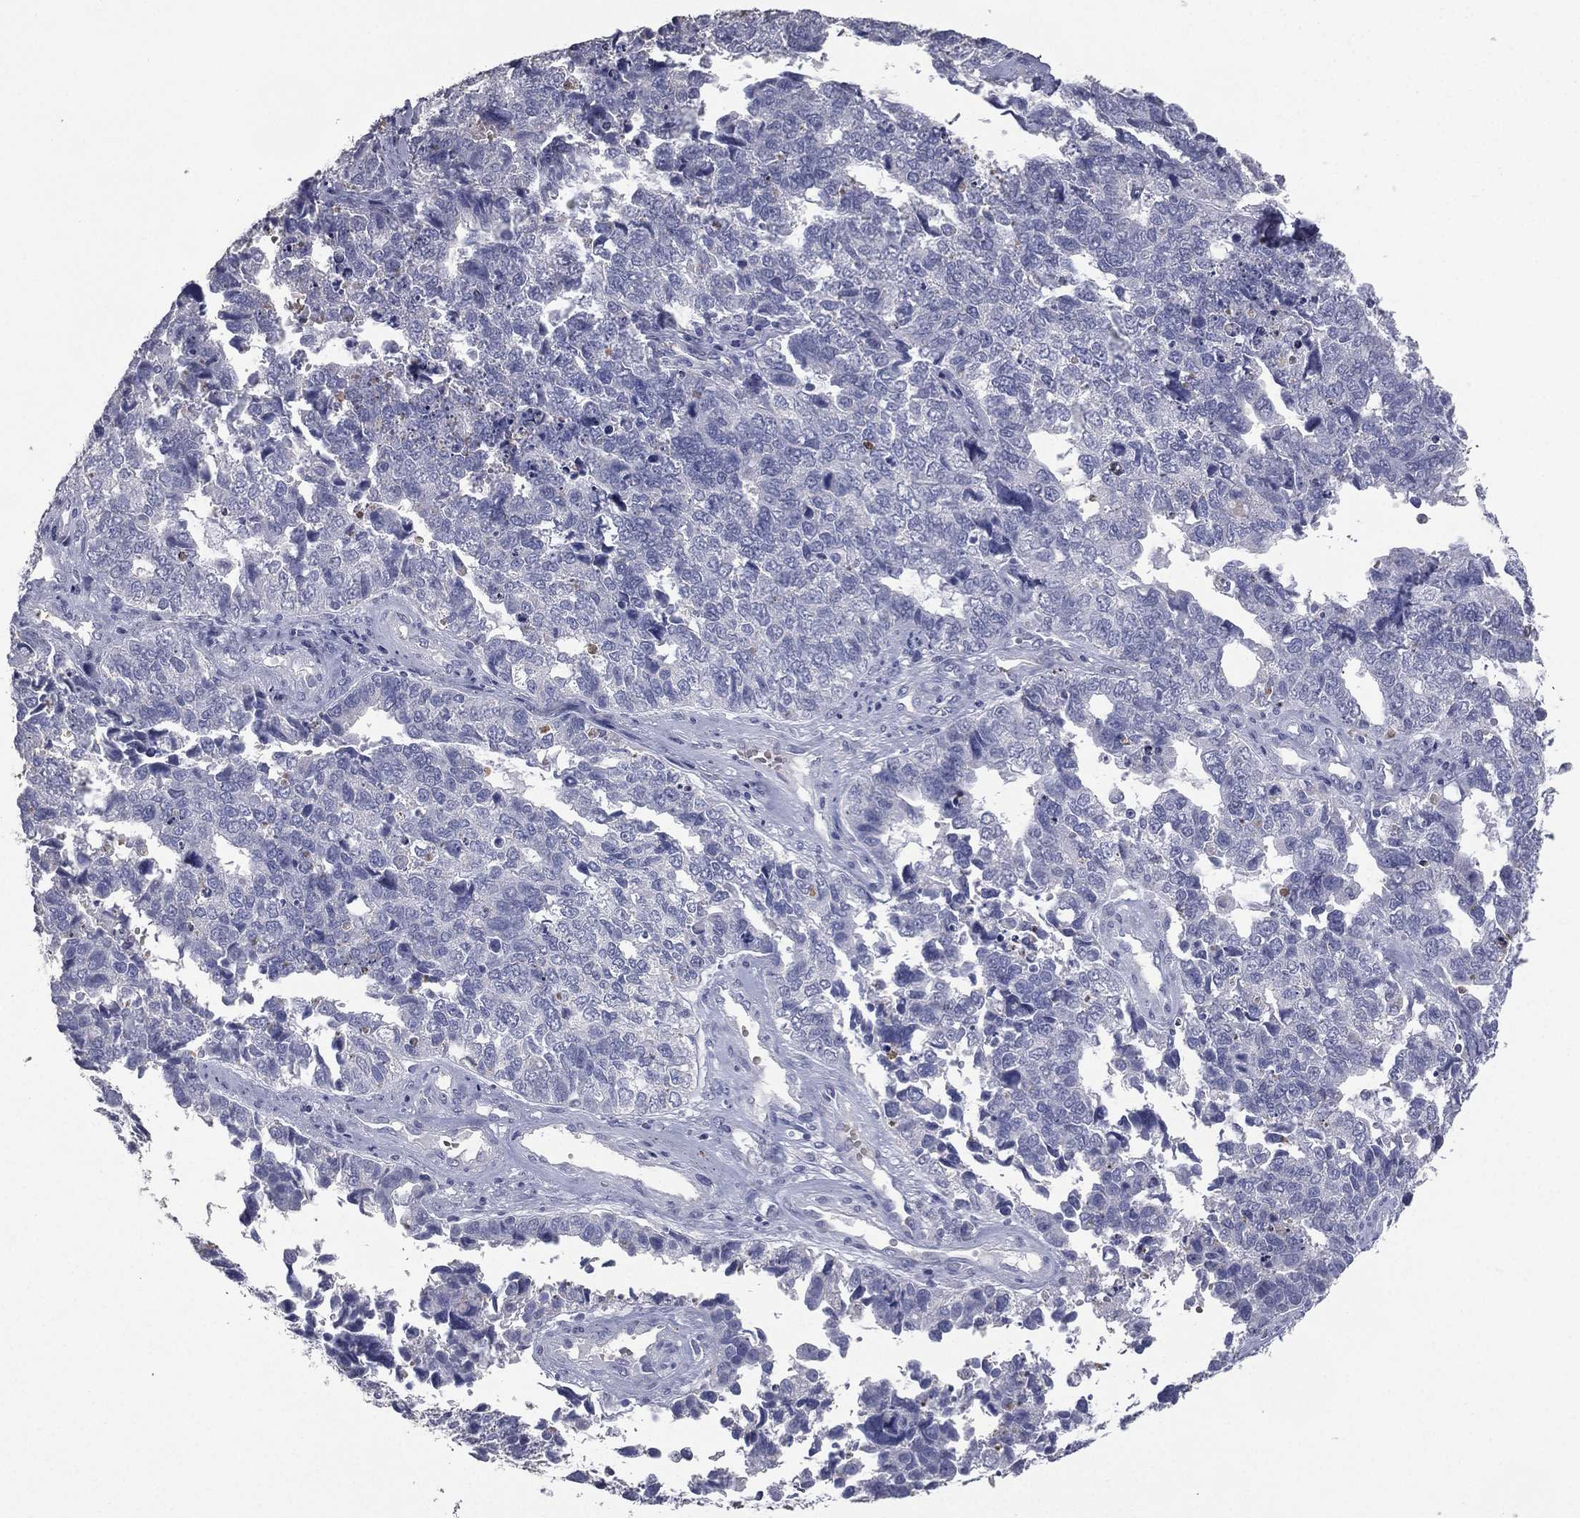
{"staining": {"intensity": "negative", "quantity": "none", "location": "none"}, "tissue": "cervical cancer", "cell_type": "Tumor cells", "image_type": "cancer", "snomed": [{"axis": "morphology", "description": "Squamous cell carcinoma, NOS"}, {"axis": "topography", "description": "Cervix"}], "caption": "The IHC photomicrograph has no significant expression in tumor cells of cervical squamous cell carcinoma tissue.", "gene": "ESX1", "patient": {"sex": "female", "age": 63}}